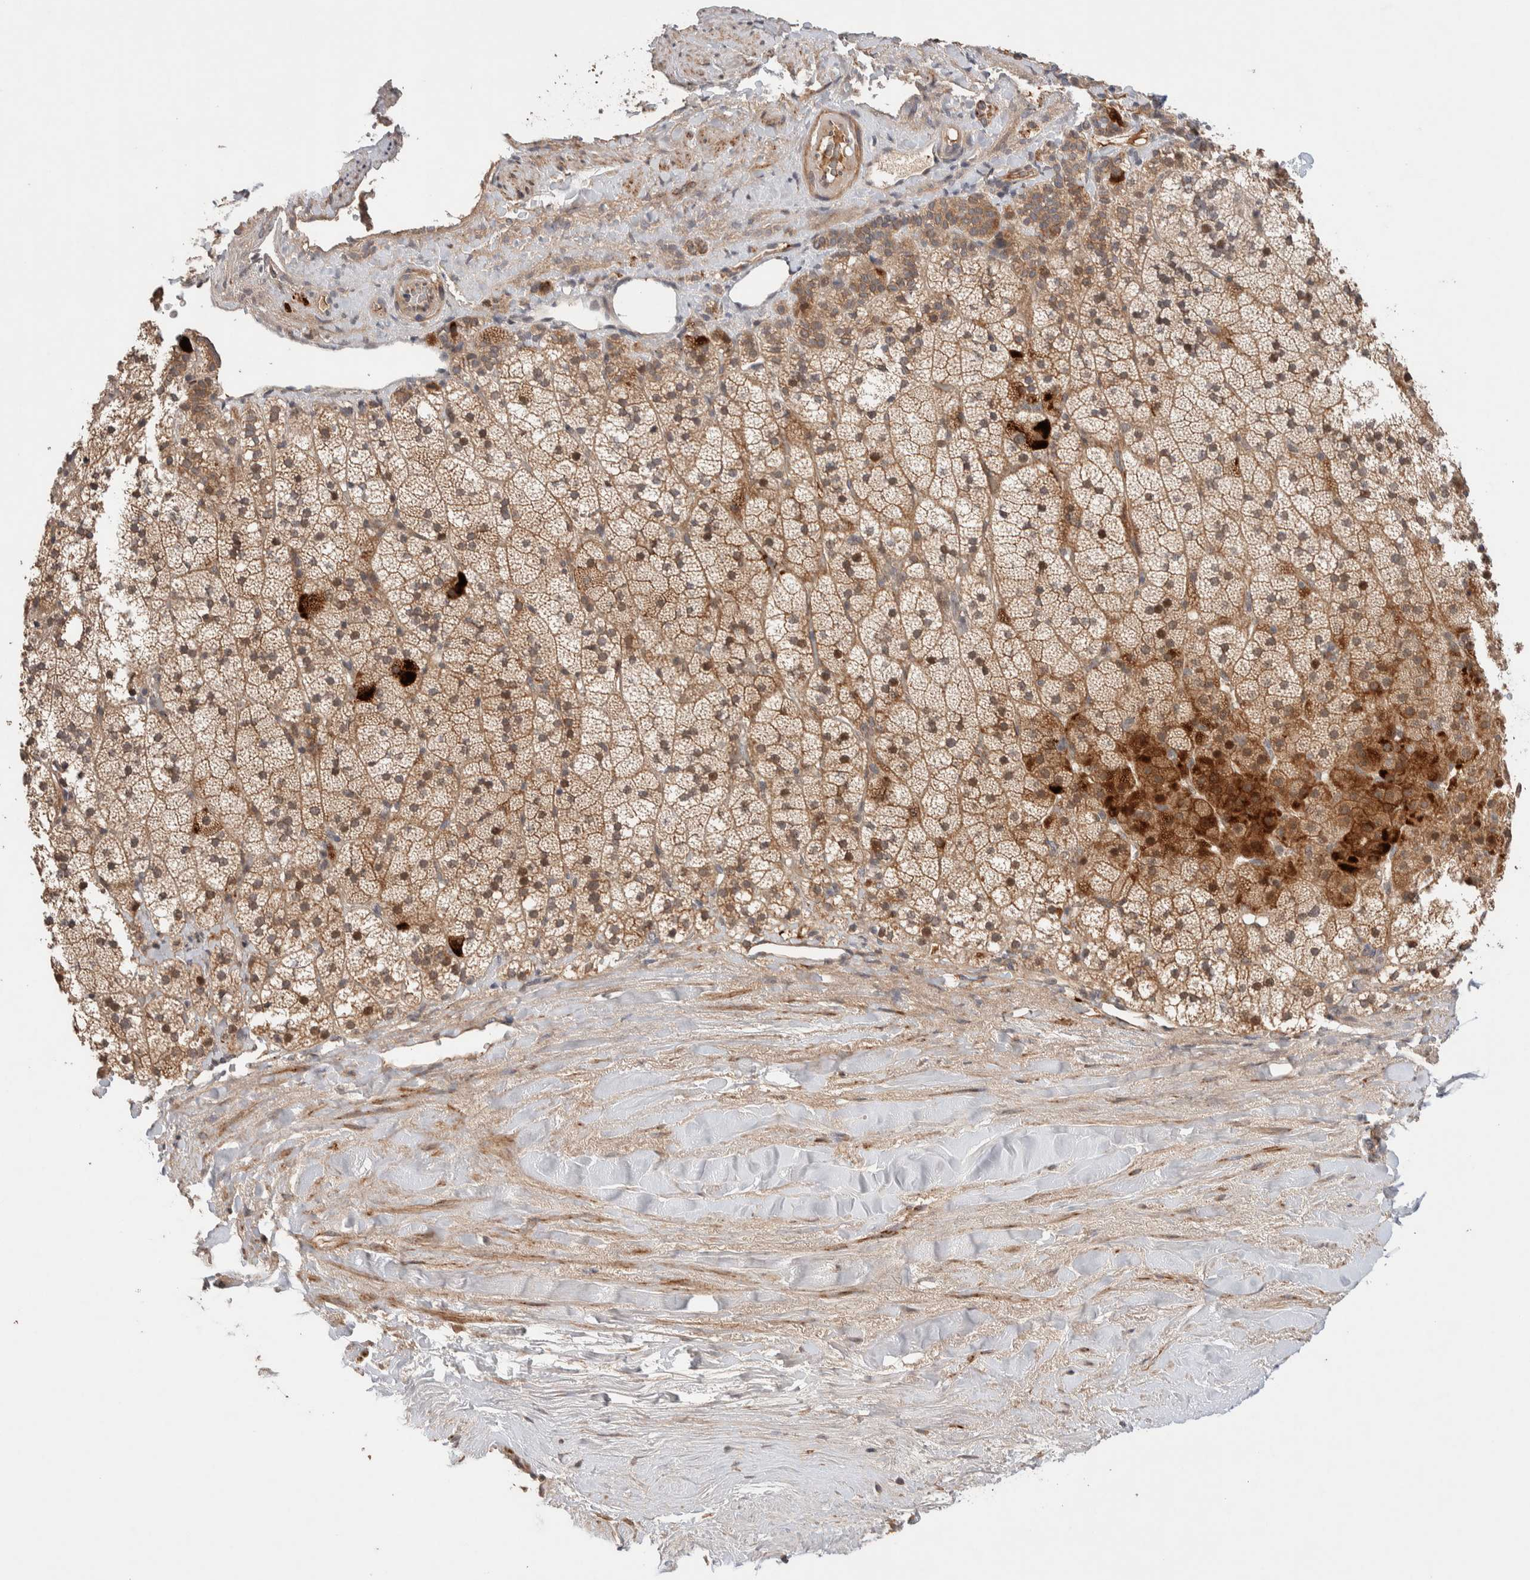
{"staining": {"intensity": "strong", "quantity": ">75%", "location": "cytoplasmic/membranous"}, "tissue": "adrenal gland", "cell_type": "Glandular cells", "image_type": "normal", "snomed": [{"axis": "morphology", "description": "Normal tissue, NOS"}, {"axis": "topography", "description": "Adrenal gland"}], "caption": "Glandular cells show strong cytoplasmic/membranous positivity in about >75% of cells in unremarkable adrenal gland. (IHC, brightfield microscopy, high magnification).", "gene": "CASK", "patient": {"sex": "male", "age": 35}}